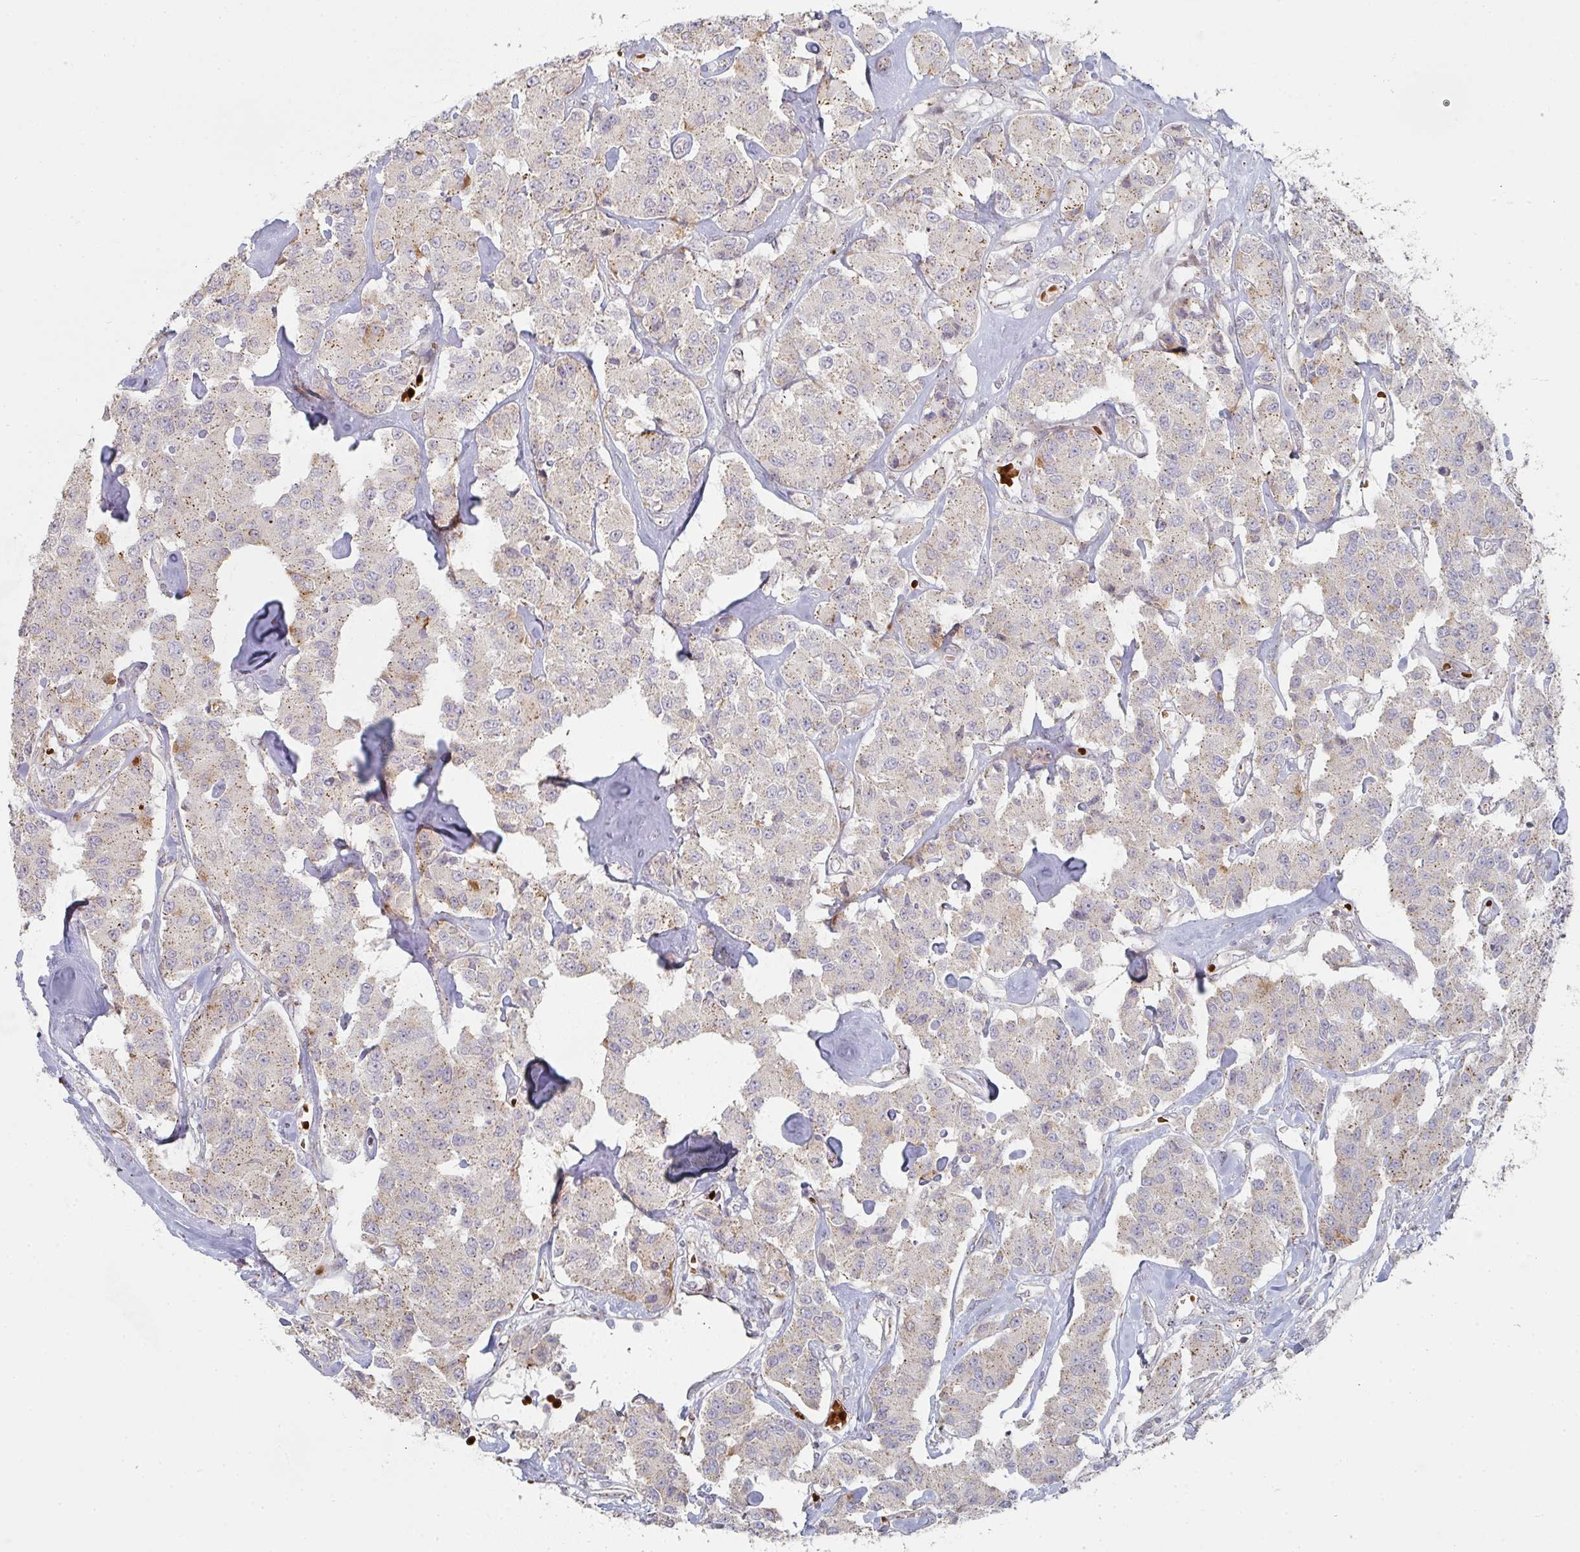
{"staining": {"intensity": "moderate", "quantity": ">75%", "location": "cytoplasmic/membranous"}, "tissue": "carcinoid", "cell_type": "Tumor cells", "image_type": "cancer", "snomed": [{"axis": "morphology", "description": "Carcinoid, malignant, NOS"}, {"axis": "topography", "description": "Pancreas"}], "caption": "Protein expression analysis of human carcinoid (malignant) reveals moderate cytoplasmic/membranous staining in about >75% of tumor cells. The staining was performed using DAB to visualize the protein expression in brown, while the nuclei were stained in blue with hematoxylin (Magnification: 20x).", "gene": "ZNF526", "patient": {"sex": "male", "age": 41}}